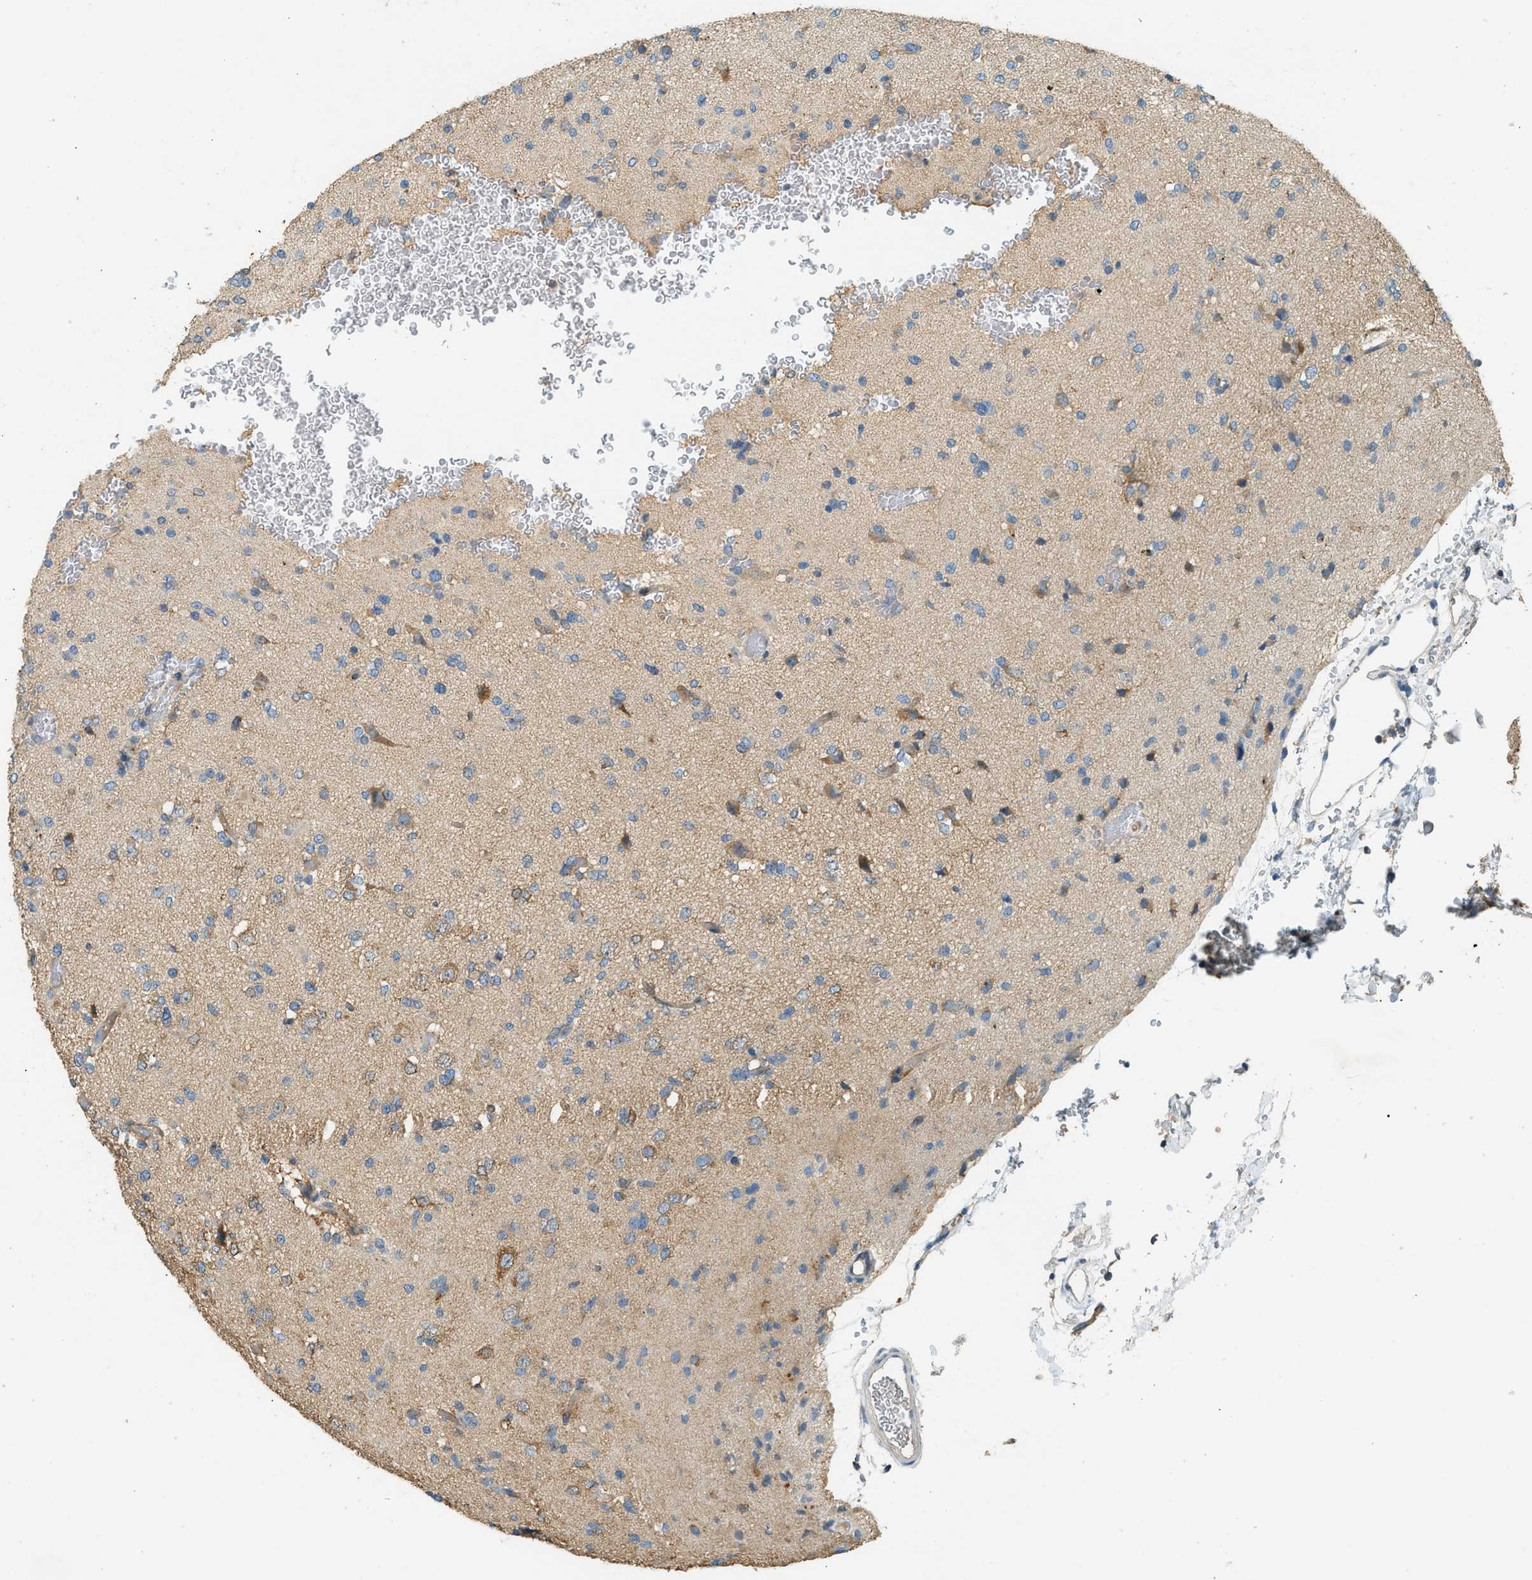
{"staining": {"intensity": "moderate", "quantity": "<25%", "location": "cytoplasmic/membranous"}, "tissue": "glioma", "cell_type": "Tumor cells", "image_type": "cancer", "snomed": [{"axis": "morphology", "description": "Glioma, malignant, Low grade"}, {"axis": "topography", "description": "Brain"}], "caption": "Low-grade glioma (malignant) tissue reveals moderate cytoplasmic/membranous expression in about <25% of tumor cells (DAB (3,3'-diaminobenzidine) = brown stain, brightfield microscopy at high magnification).", "gene": "CTSB", "patient": {"sex": "female", "age": 22}}